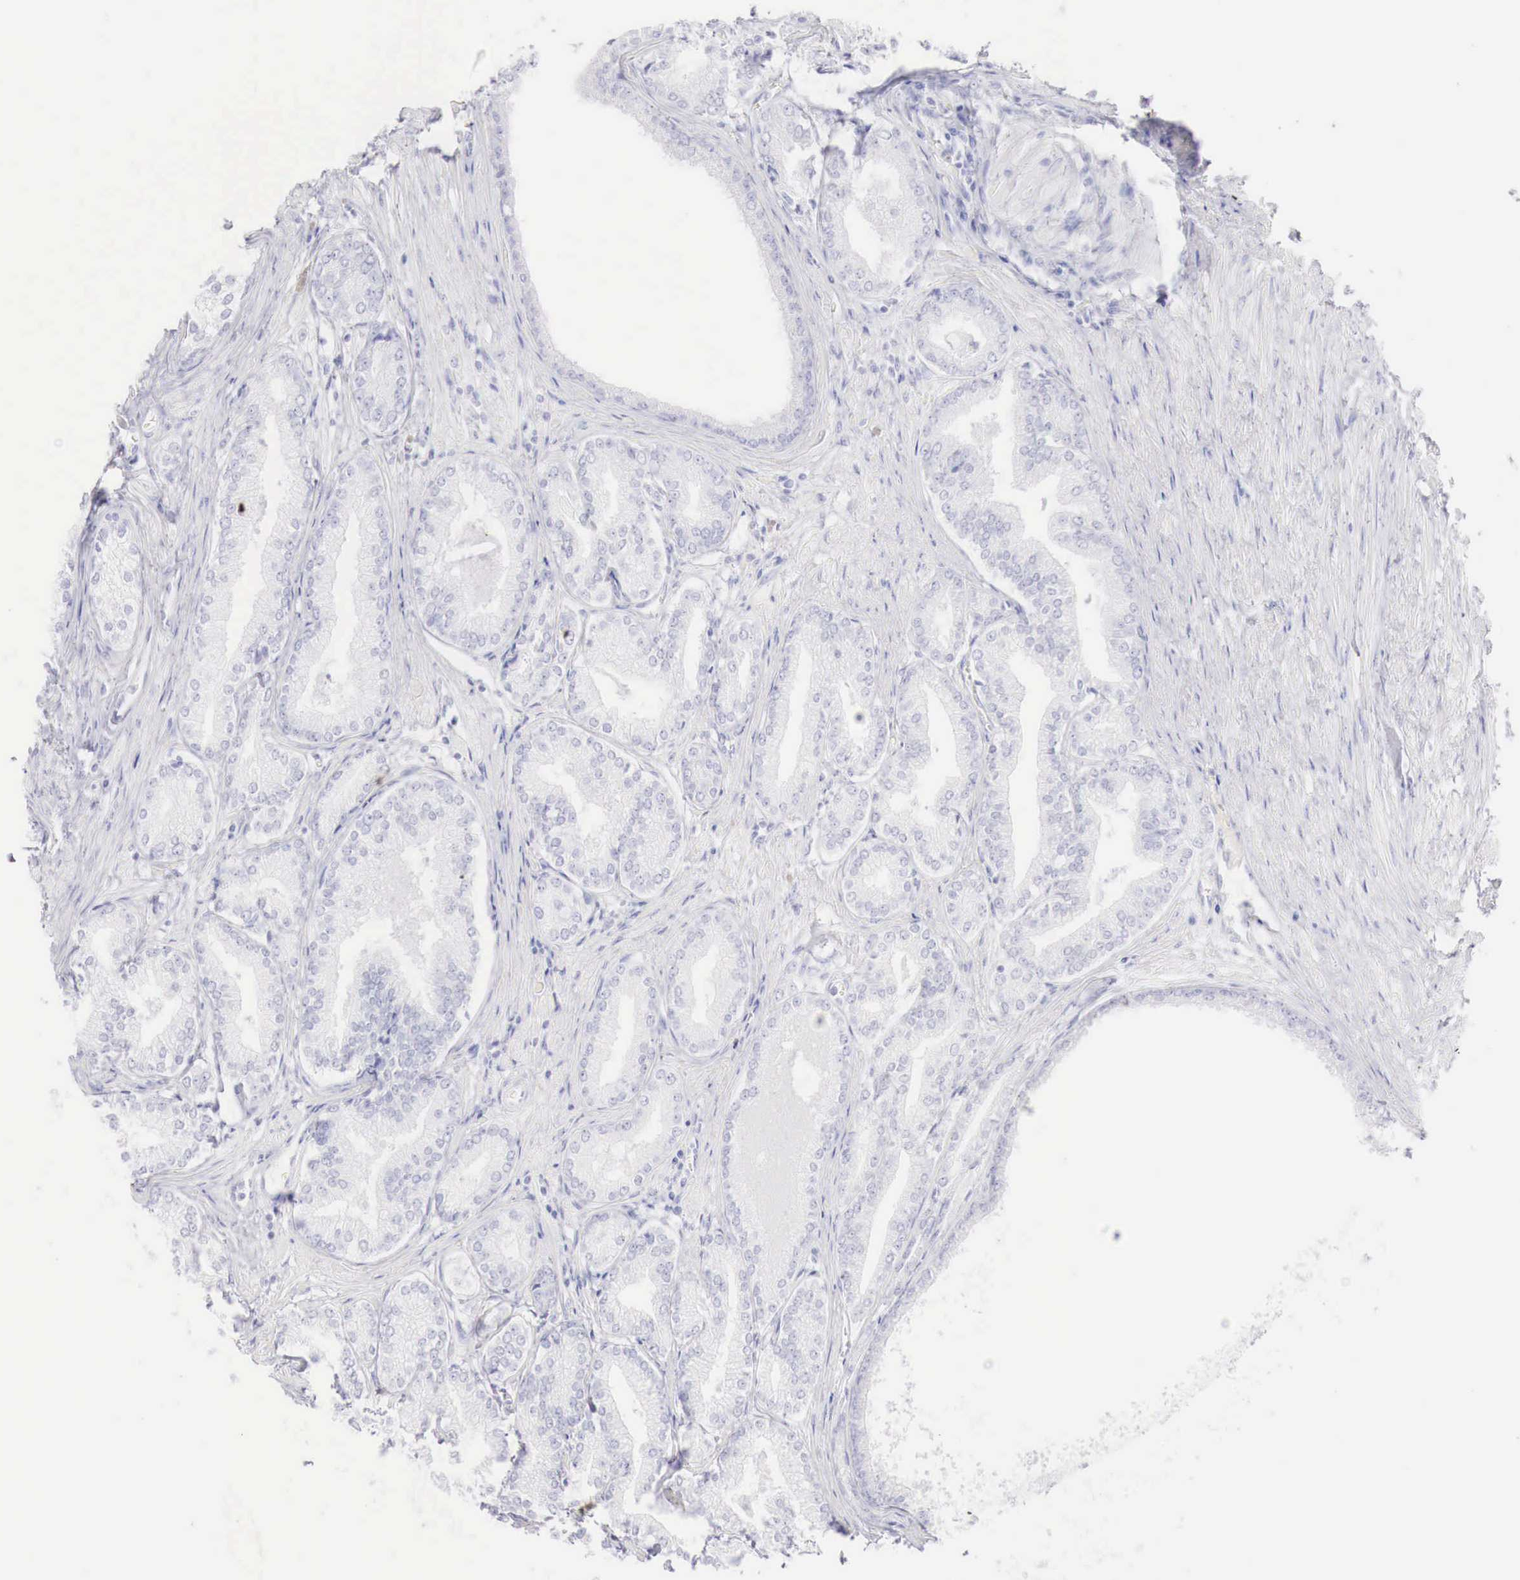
{"staining": {"intensity": "negative", "quantity": "none", "location": "none"}, "tissue": "prostate cancer", "cell_type": "Tumor cells", "image_type": "cancer", "snomed": [{"axis": "morphology", "description": "Adenocarcinoma, Medium grade"}, {"axis": "topography", "description": "Prostate"}], "caption": "This is an immunohistochemistry image of medium-grade adenocarcinoma (prostate). There is no positivity in tumor cells.", "gene": "INHA", "patient": {"sex": "male", "age": 72}}